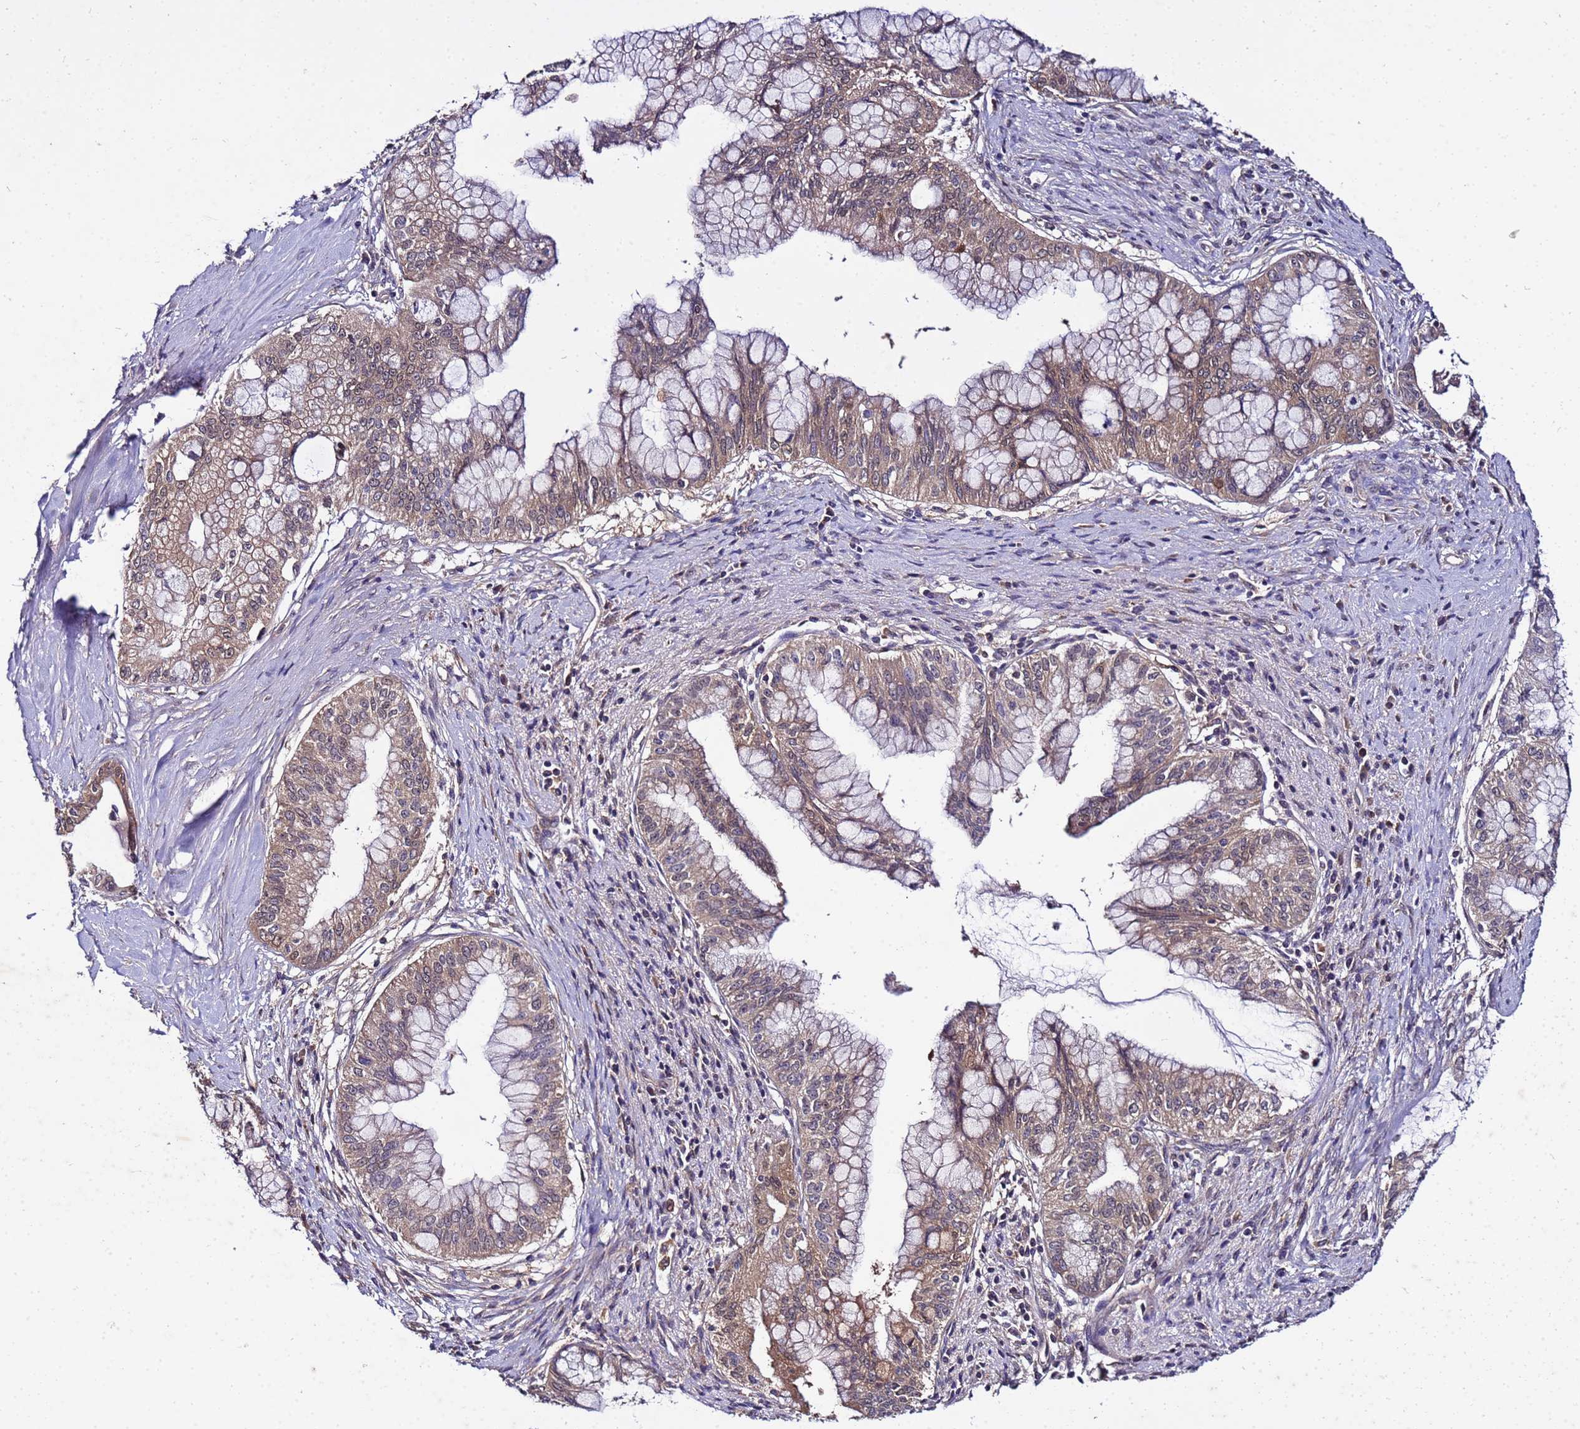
{"staining": {"intensity": "weak", "quantity": ">75%", "location": "cytoplasmic/membranous"}, "tissue": "pancreatic cancer", "cell_type": "Tumor cells", "image_type": "cancer", "snomed": [{"axis": "morphology", "description": "Adenocarcinoma, NOS"}, {"axis": "topography", "description": "Pancreas"}], "caption": "Pancreatic adenocarcinoma stained with IHC exhibits weak cytoplasmic/membranous staining in about >75% of tumor cells.", "gene": "GSPT2", "patient": {"sex": "male", "age": 46}}